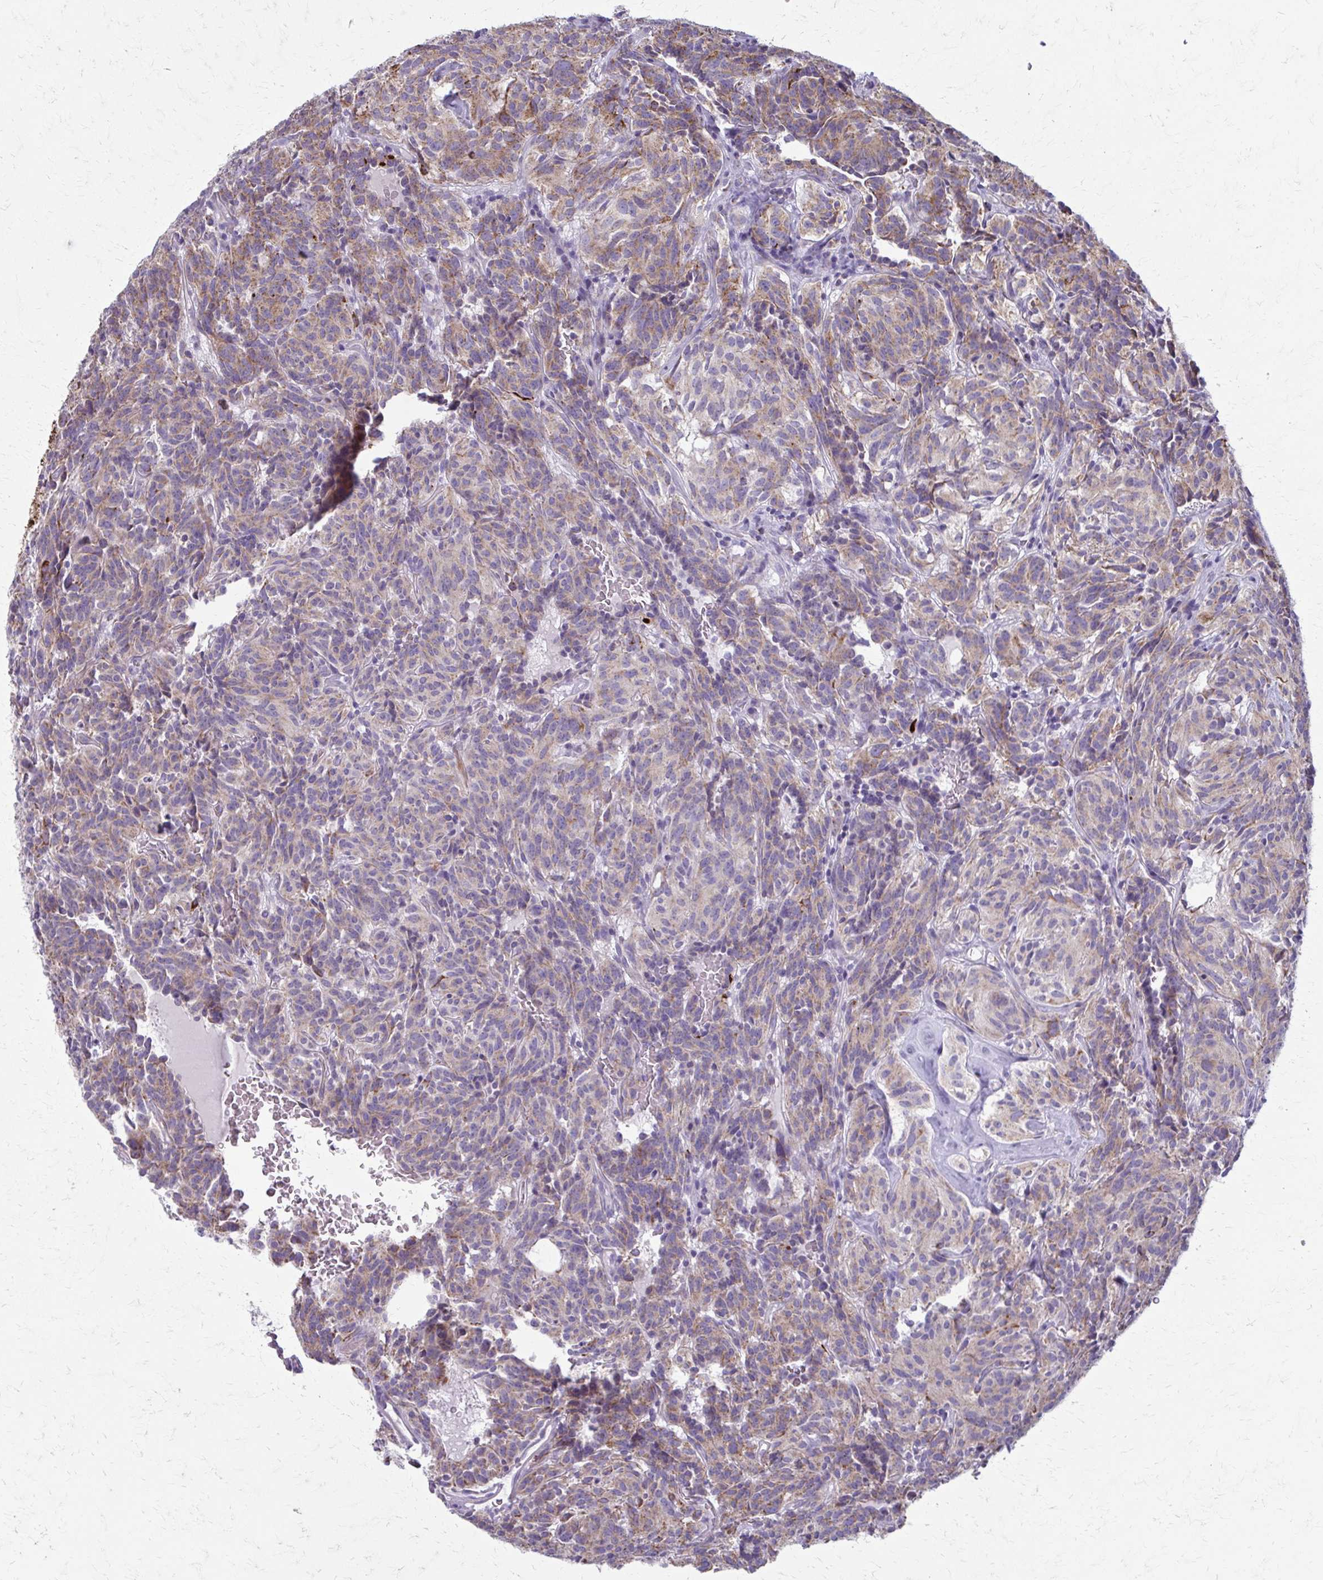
{"staining": {"intensity": "moderate", "quantity": ">75%", "location": "cytoplasmic/membranous"}, "tissue": "carcinoid", "cell_type": "Tumor cells", "image_type": "cancer", "snomed": [{"axis": "morphology", "description": "Carcinoid, malignant, NOS"}, {"axis": "topography", "description": "Lung"}], "caption": "Moderate cytoplasmic/membranous expression is present in approximately >75% of tumor cells in malignant carcinoid. (brown staining indicates protein expression, while blue staining denotes nuclei).", "gene": "TVP23A", "patient": {"sex": "female", "age": 61}}